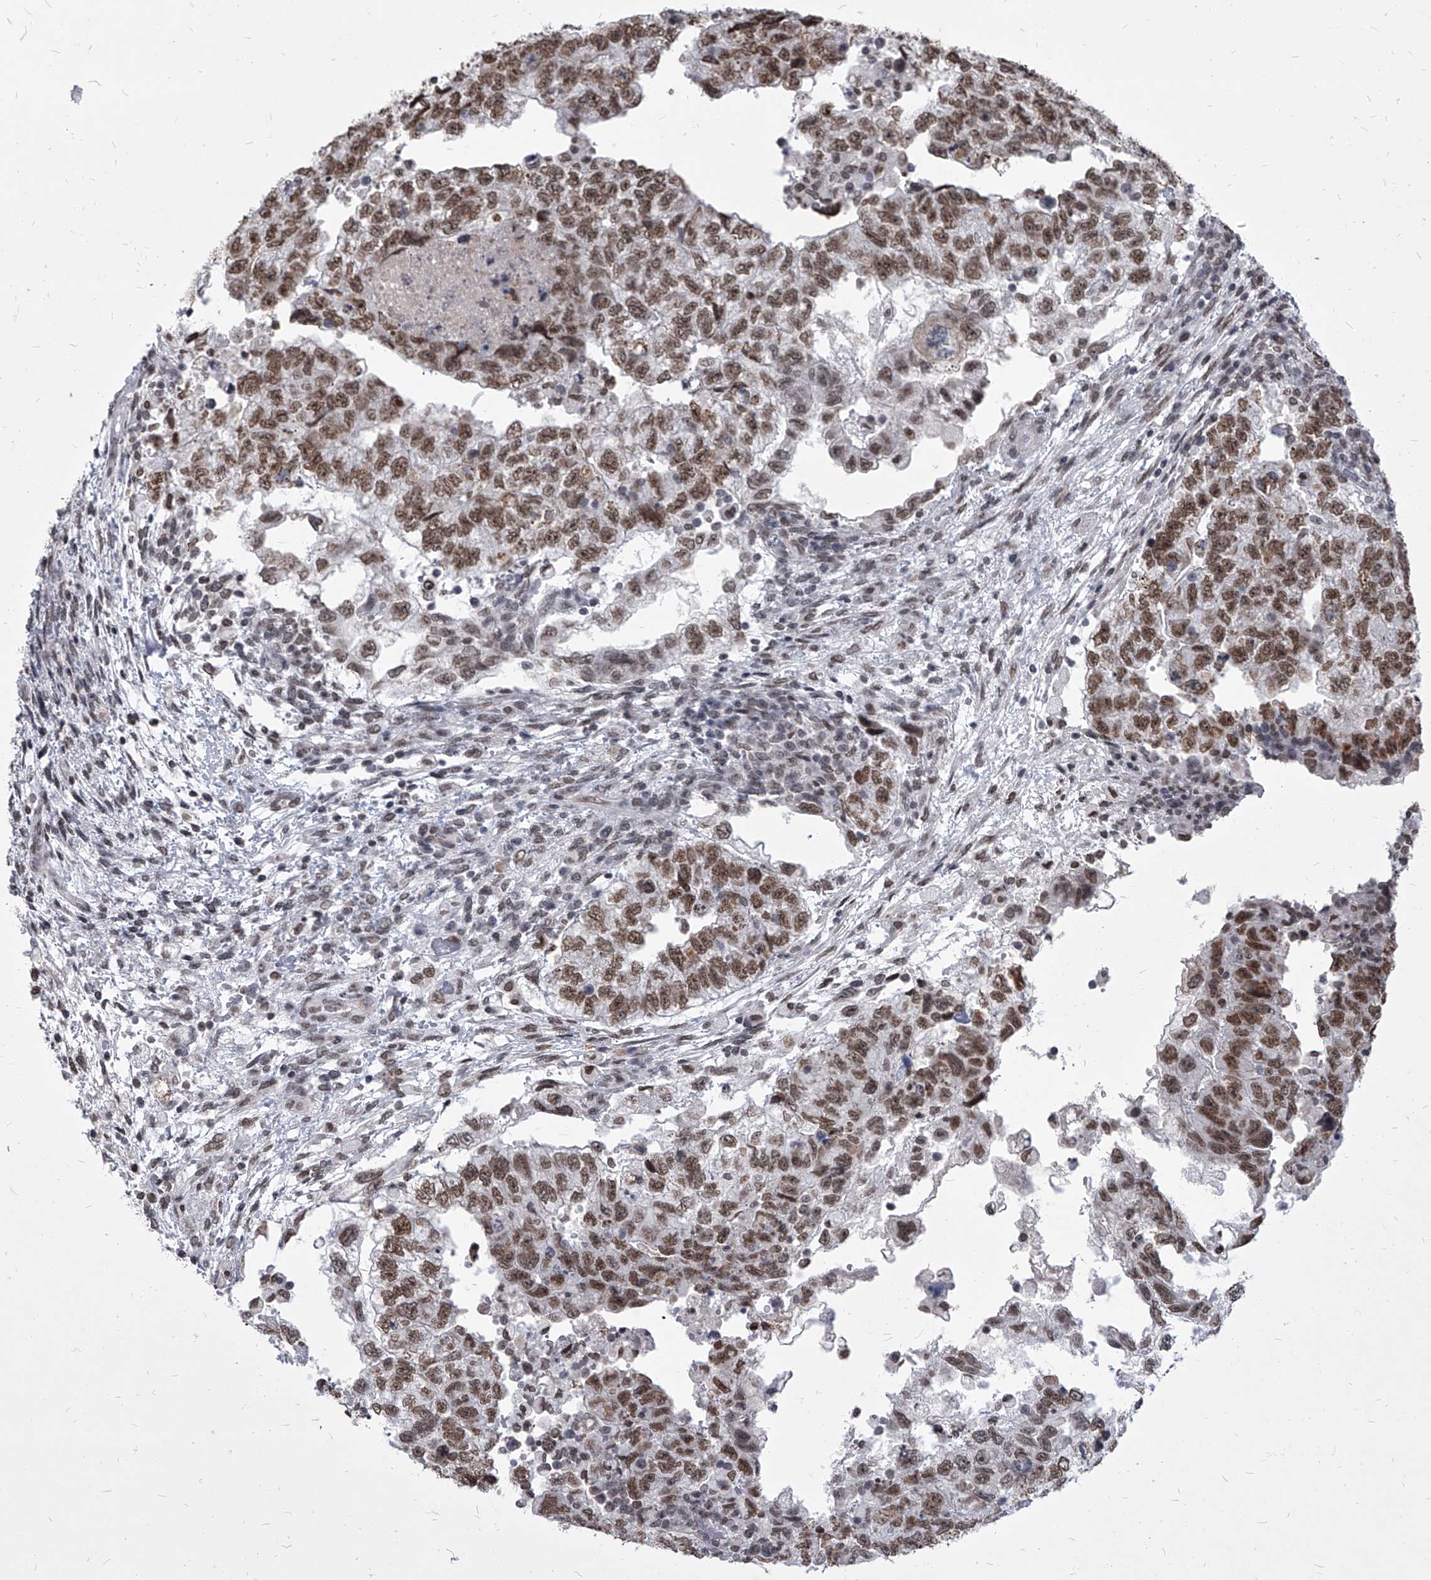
{"staining": {"intensity": "moderate", "quantity": ">75%", "location": "nuclear"}, "tissue": "testis cancer", "cell_type": "Tumor cells", "image_type": "cancer", "snomed": [{"axis": "morphology", "description": "Carcinoma, Embryonal, NOS"}, {"axis": "topography", "description": "Testis"}], "caption": "Immunohistochemical staining of testis cancer (embryonal carcinoma) reveals medium levels of moderate nuclear protein staining in about >75% of tumor cells.", "gene": "PPIL4", "patient": {"sex": "male", "age": 36}}